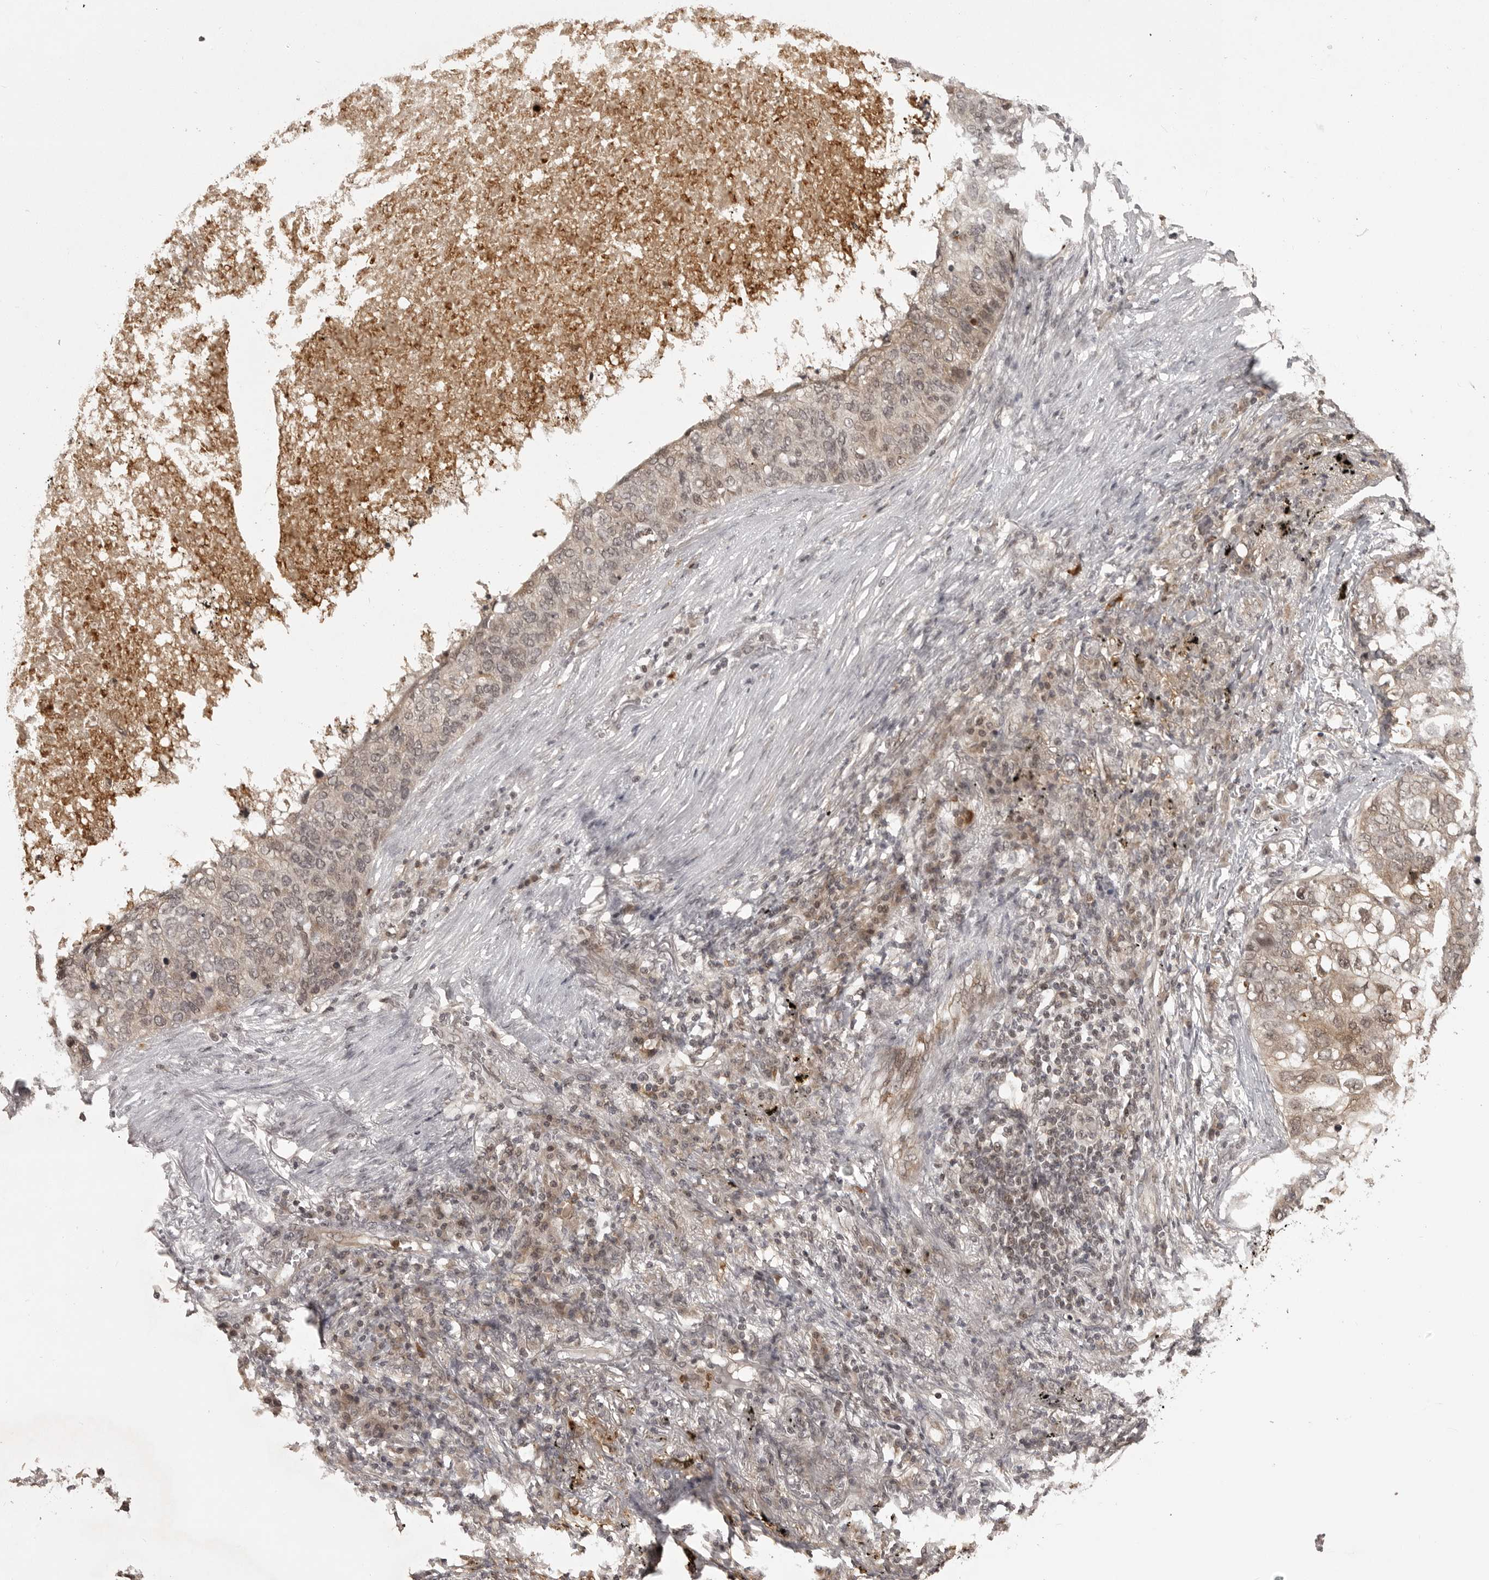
{"staining": {"intensity": "weak", "quantity": ">75%", "location": "cytoplasmic/membranous,nuclear"}, "tissue": "lung cancer", "cell_type": "Tumor cells", "image_type": "cancer", "snomed": [{"axis": "morphology", "description": "Squamous cell carcinoma, NOS"}, {"axis": "topography", "description": "Lung"}], "caption": "Immunohistochemical staining of human lung cancer (squamous cell carcinoma) demonstrates low levels of weak cytoplasmic/membranous and nuclear staining in about >75% of tumor cells.", "gene": "PEG3", "patient": {"sex": "female", "age": 63}}